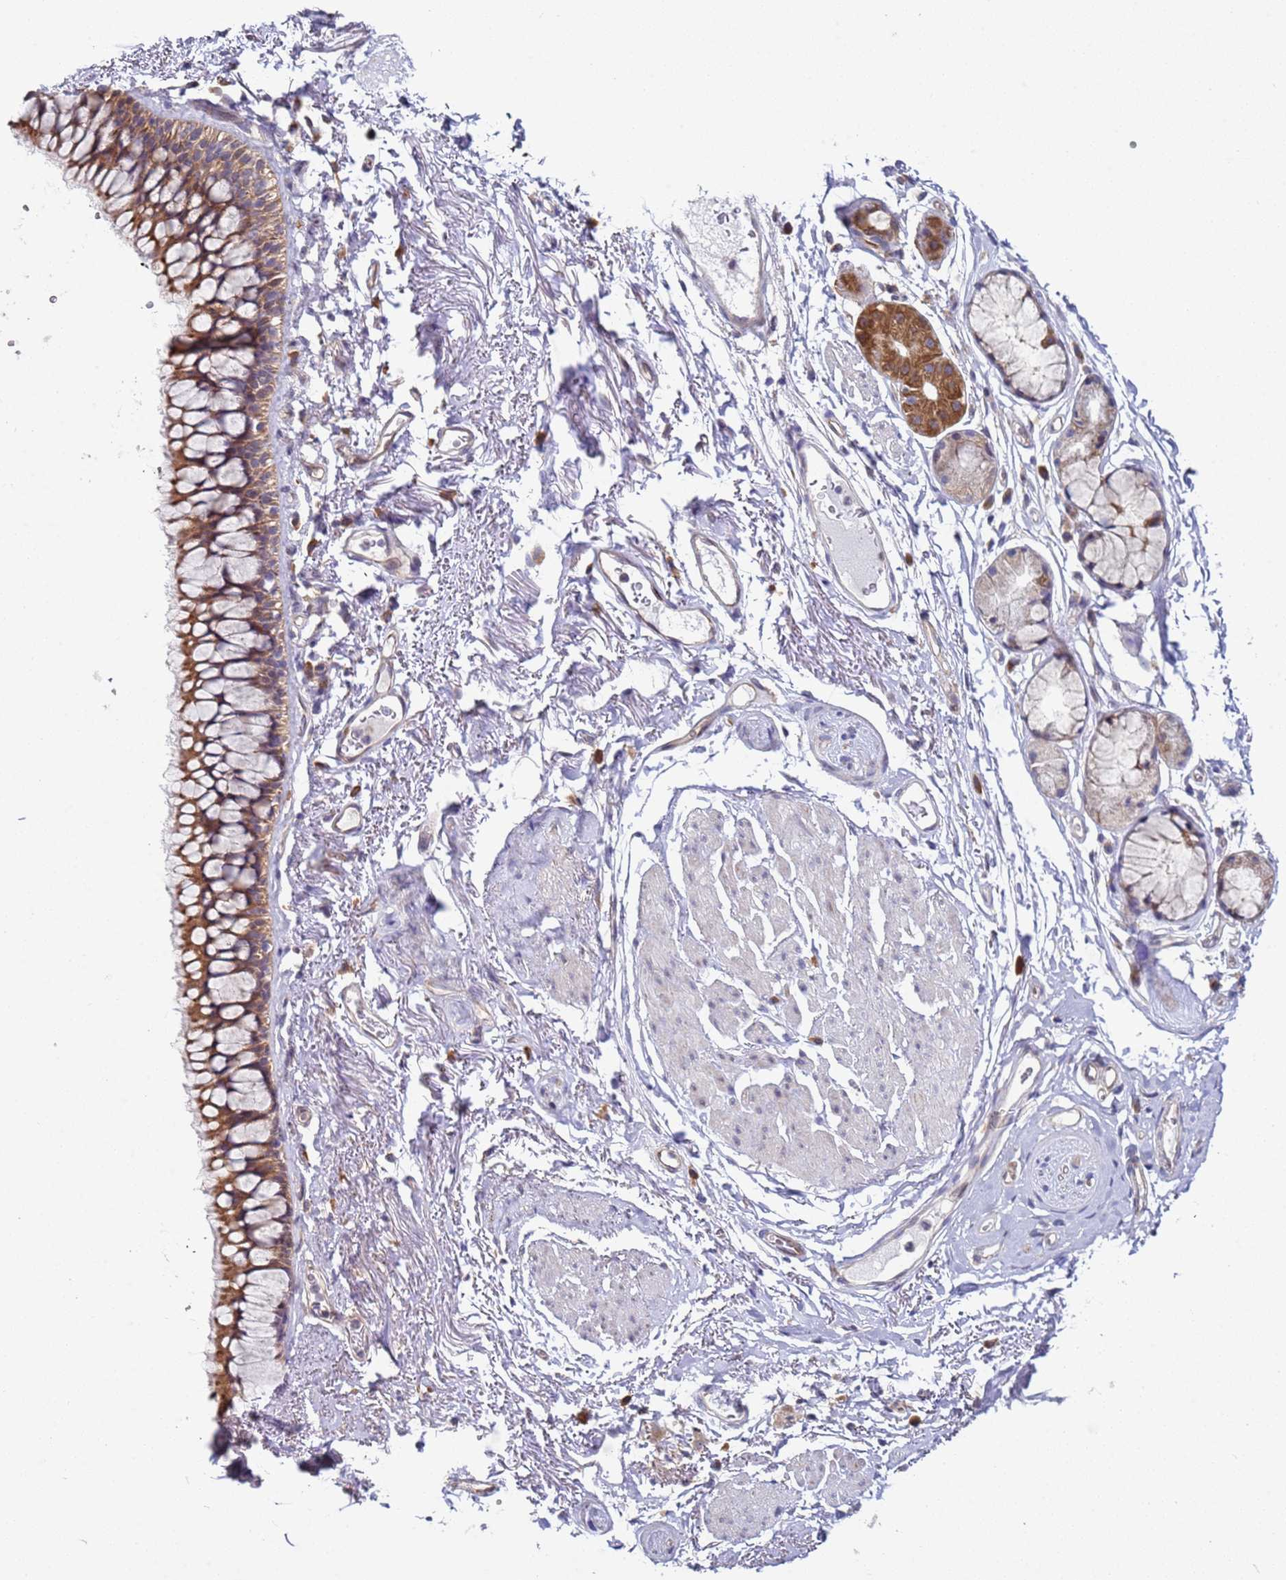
{"staining": {"intensity": "moderate", "quantity": ">75%", "location": "cytoplasmic/membranous"}, "tissue": "bronchus", "cell_type": "Respiratory epithelial cells", "image_type": "normal", "snomed": [{"axis": "morphology", "description": "Normal tissue, NOS"}, {"axis": "topography", "description": "Cartilage tissue"}, {"axis": "topography", "description": "Bronchus"}], "caption": "Immunohistochemistry histopathology image of unremarkable bronchus: bronchus stained using immunohistochemistry displays medium levels of moderate protein expression localized specifically in the cytoplasmic/membranous of respiratory epithelial cells, appearing as a cytoplasmic/membranous brown color.", "gene": "DIP2B", "patient": {"sex": "female", "age": 73}}